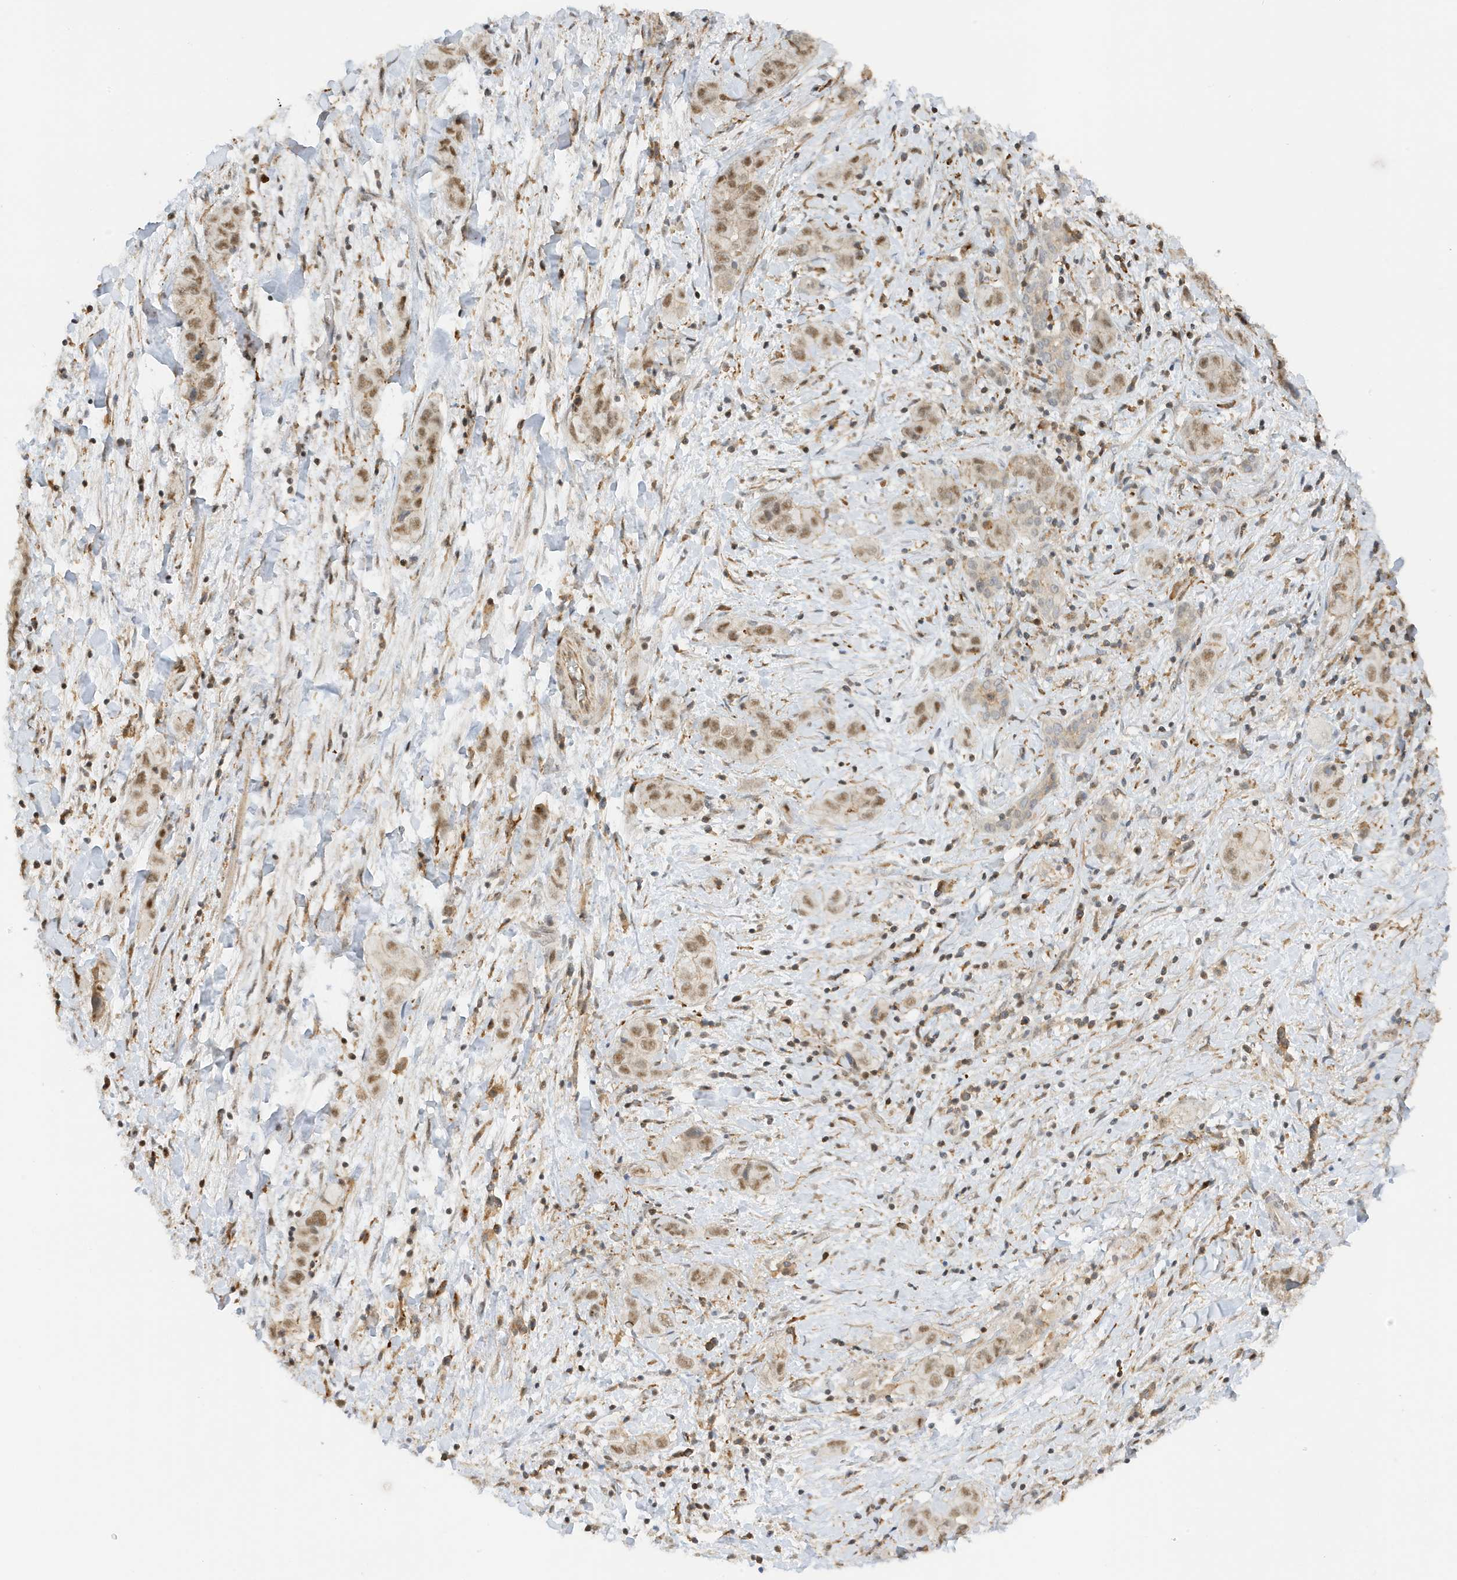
{"staining": {"intensity": "moderate", "quantity": ">75%", "location": "nuclear"}, "tissue": "liver cancer", "cell_type": "Tumor cells", "image_type": "cancer", "snomed": [{"axis": "morphology", "description": "Cholangiocarcinoma"}, {"axis": "topography", "description": "Liver"}], "caption": "Liver cancer (cholangiocarcinoma) was stained to show a protein in brown. There is medium levels of moderate nuclear staining in about >75% of tumor cells.", "gene": "TATDN3", "patient": {"sex": "female", "age": 52}}